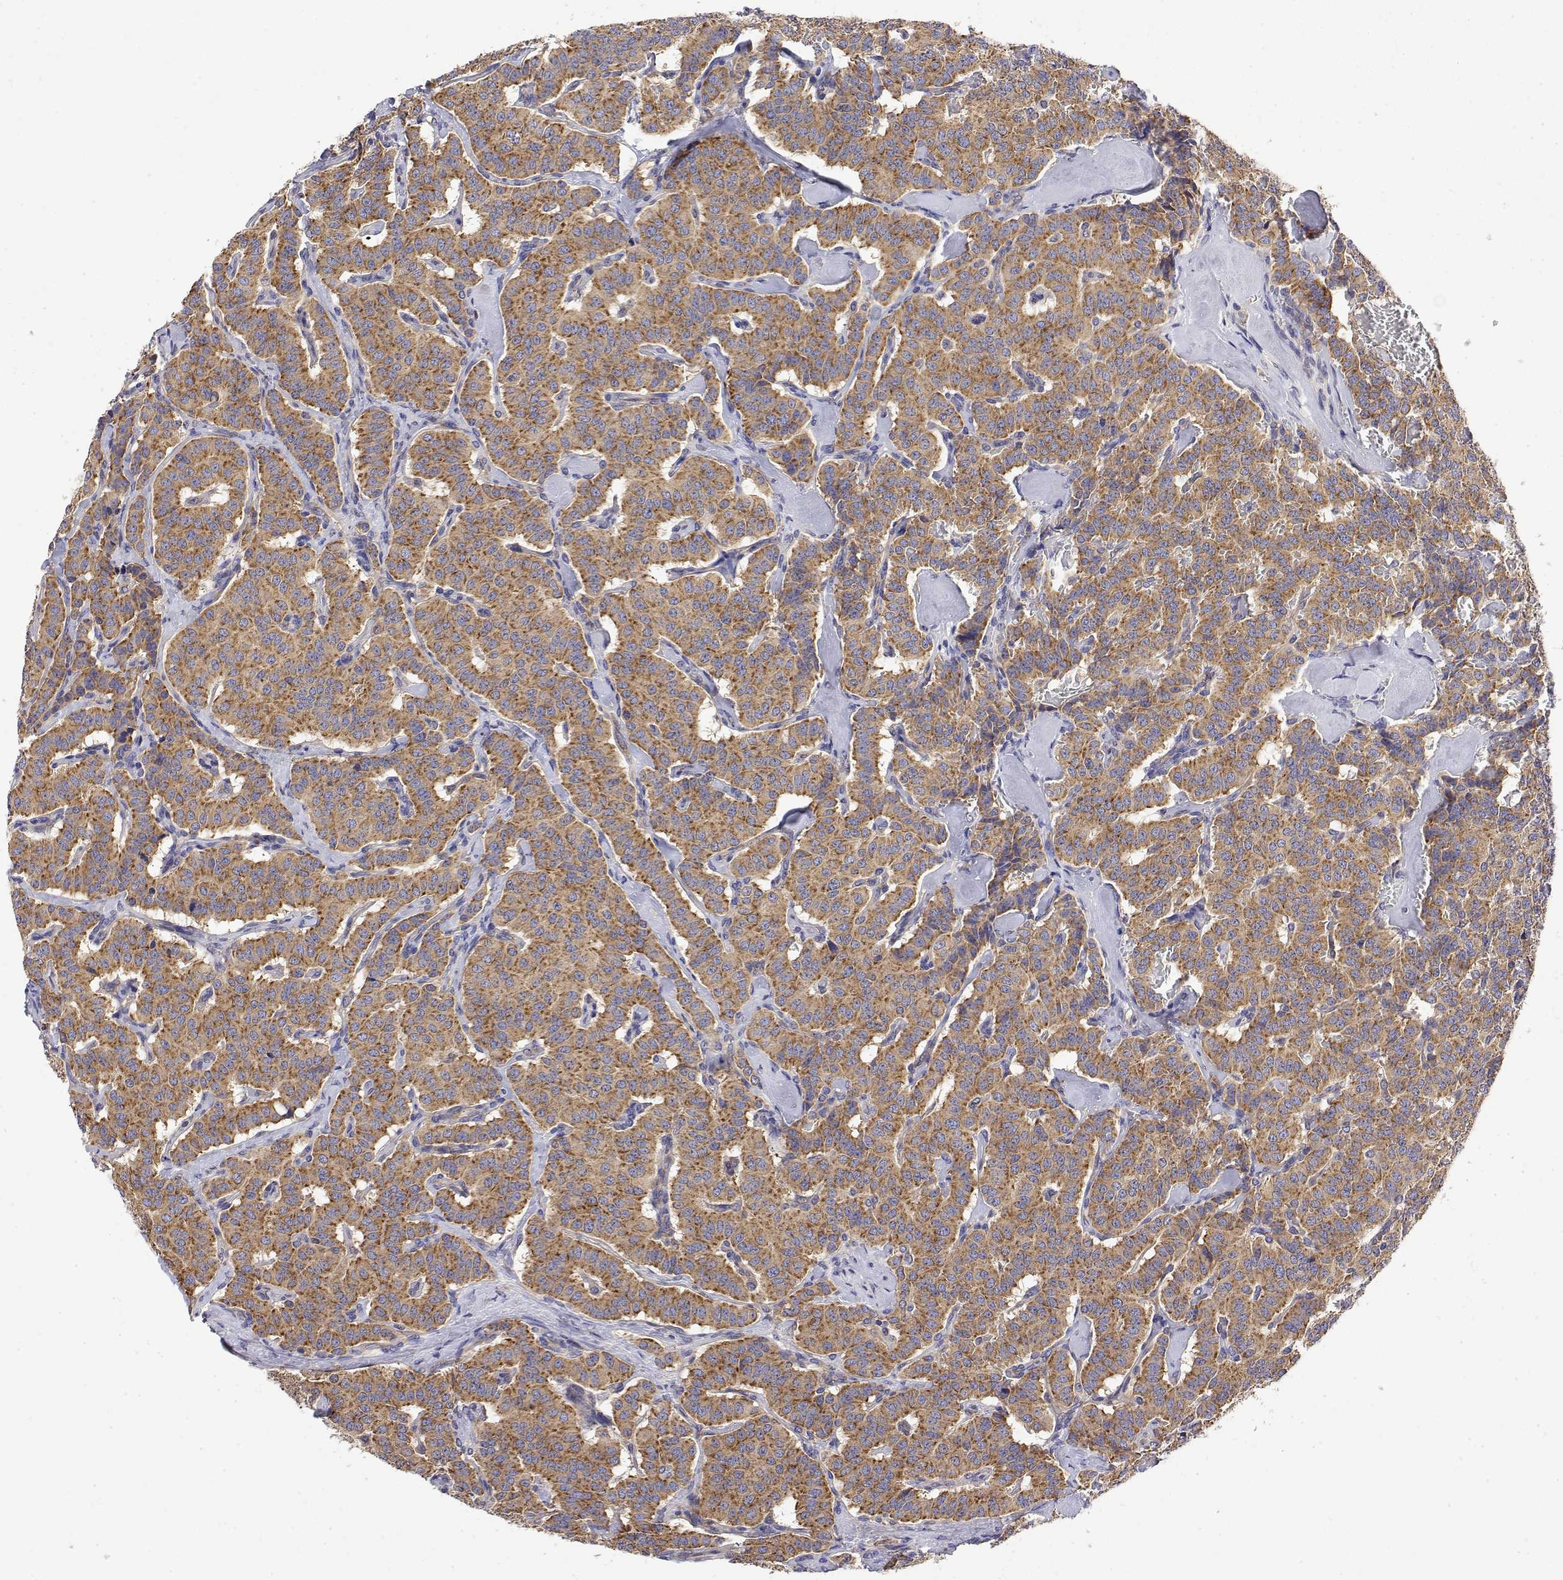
{"staining": {"intensity": "moderate", "quantity": ">75%", "location": "cytoplasmic/membranous"}, "tissue": "carcinoid", "cell_type": "Tumor cells", "image_type": "cancer", "snomed": [{"axis": "morphology", "description": "Carcinoid, malignant, NOS"}, {"axis": "topography", "description": "Lung"}], "caption": "About >75% of tumor cells in human malignant carcinoid display moderate cytoplasmic/membranous protein expression as visualized by brown immunohistochemical staining.", "gene": "EEF1G", "patient": {"sex": "female", "age": 46}}